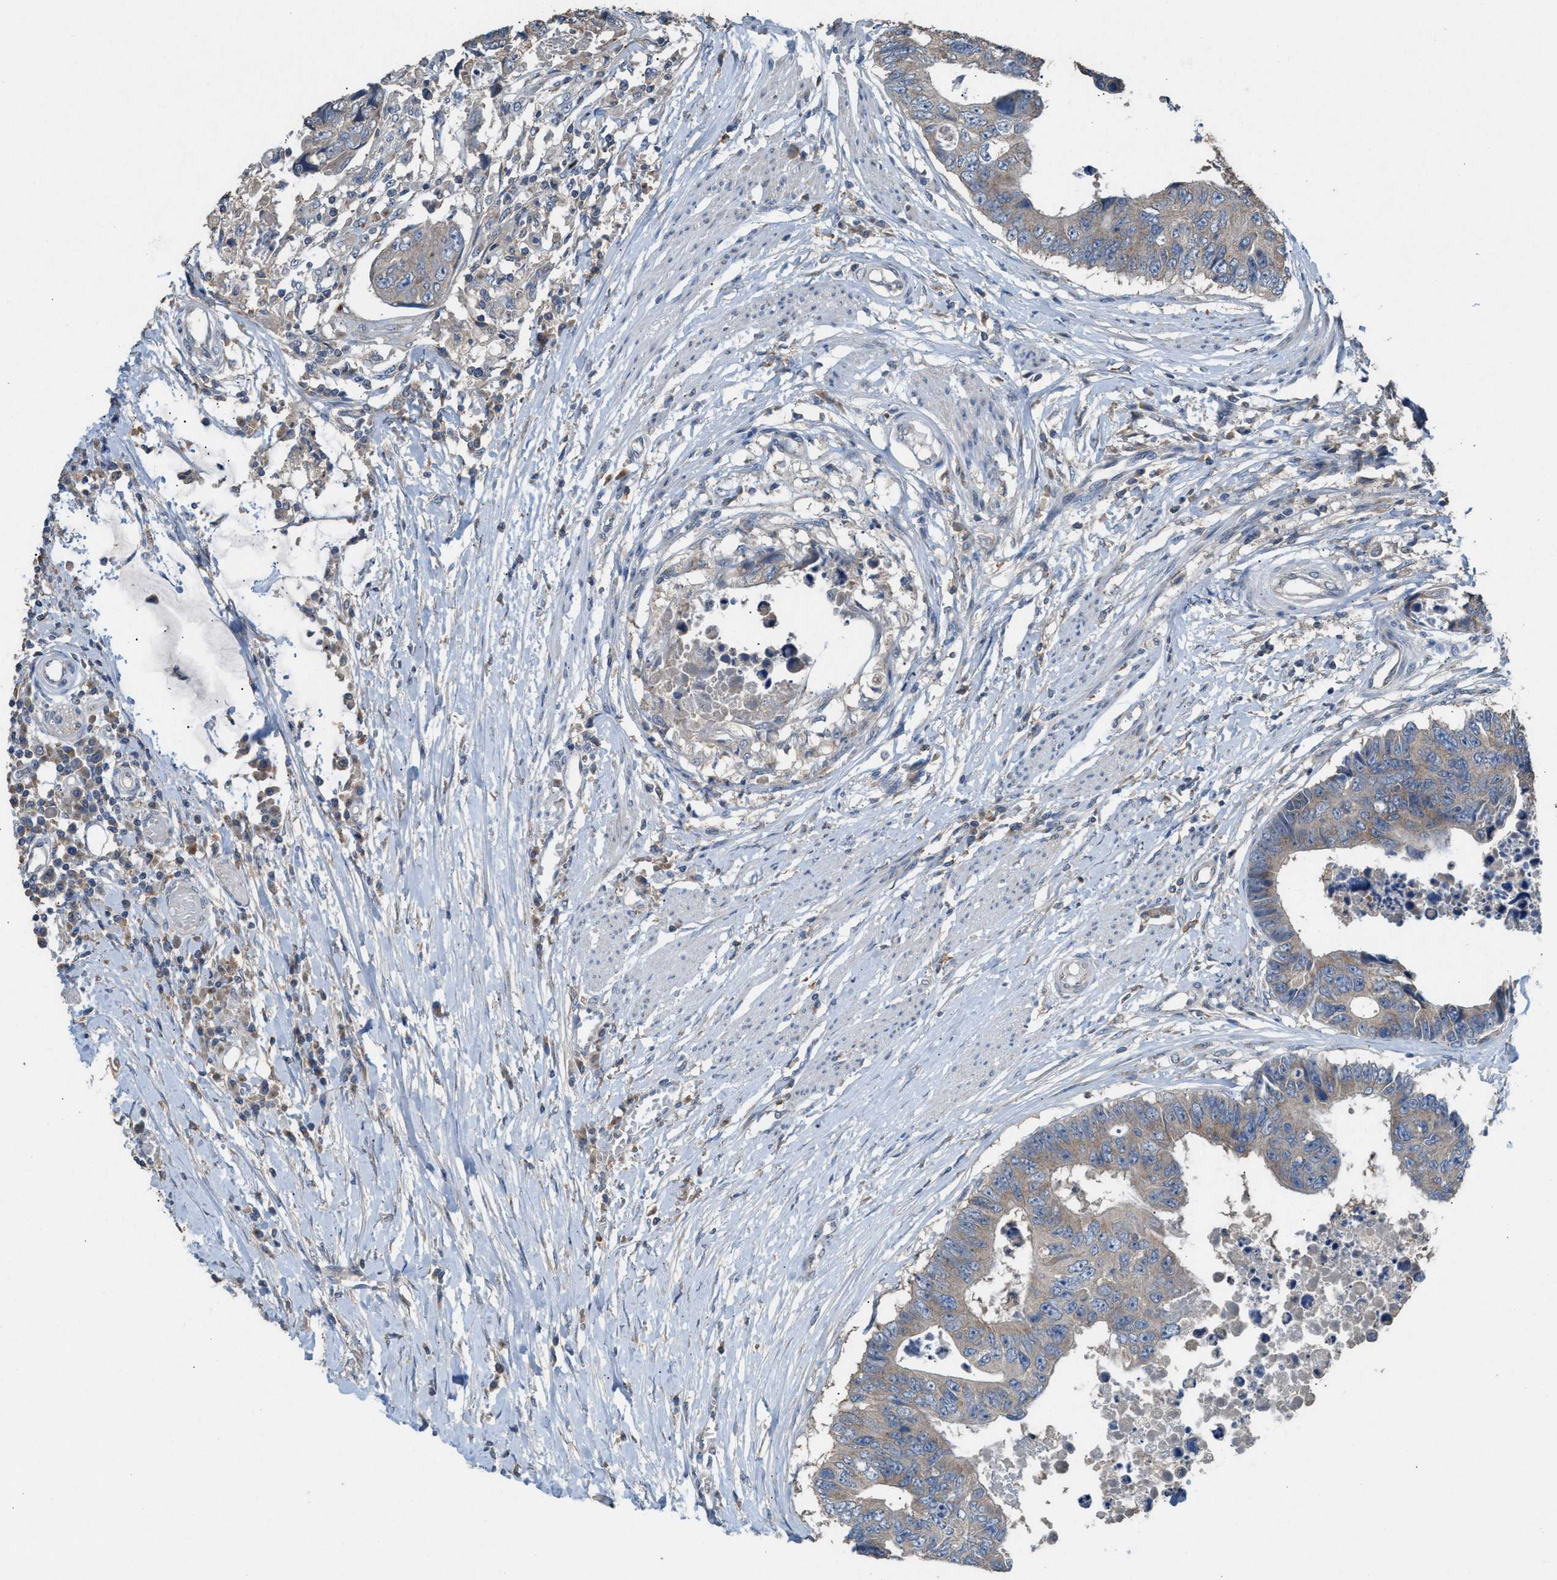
{"staining": {"intensity": "weak", "quantity": ">75%", "location": "cytoplasmic/membranous"}, "tissue": "colorectal cancer", "cell_type": "Tumor cells", "image_type": "cancer", "snomed": [{"axis": "morphology", "description": "Adenocarcinoma, NOS"}, {"axis": "topography", "description": "Rectum"}], "caption": "This photomicrograph exhibits immunohistochemistry staining of human colorectal adenocarcinoma, with low weak cytoplasmic/membranous expression in approximately >75% of tumor cells.", "gene": "TPK1", "patient": {"sex": "male", "age": 84}}